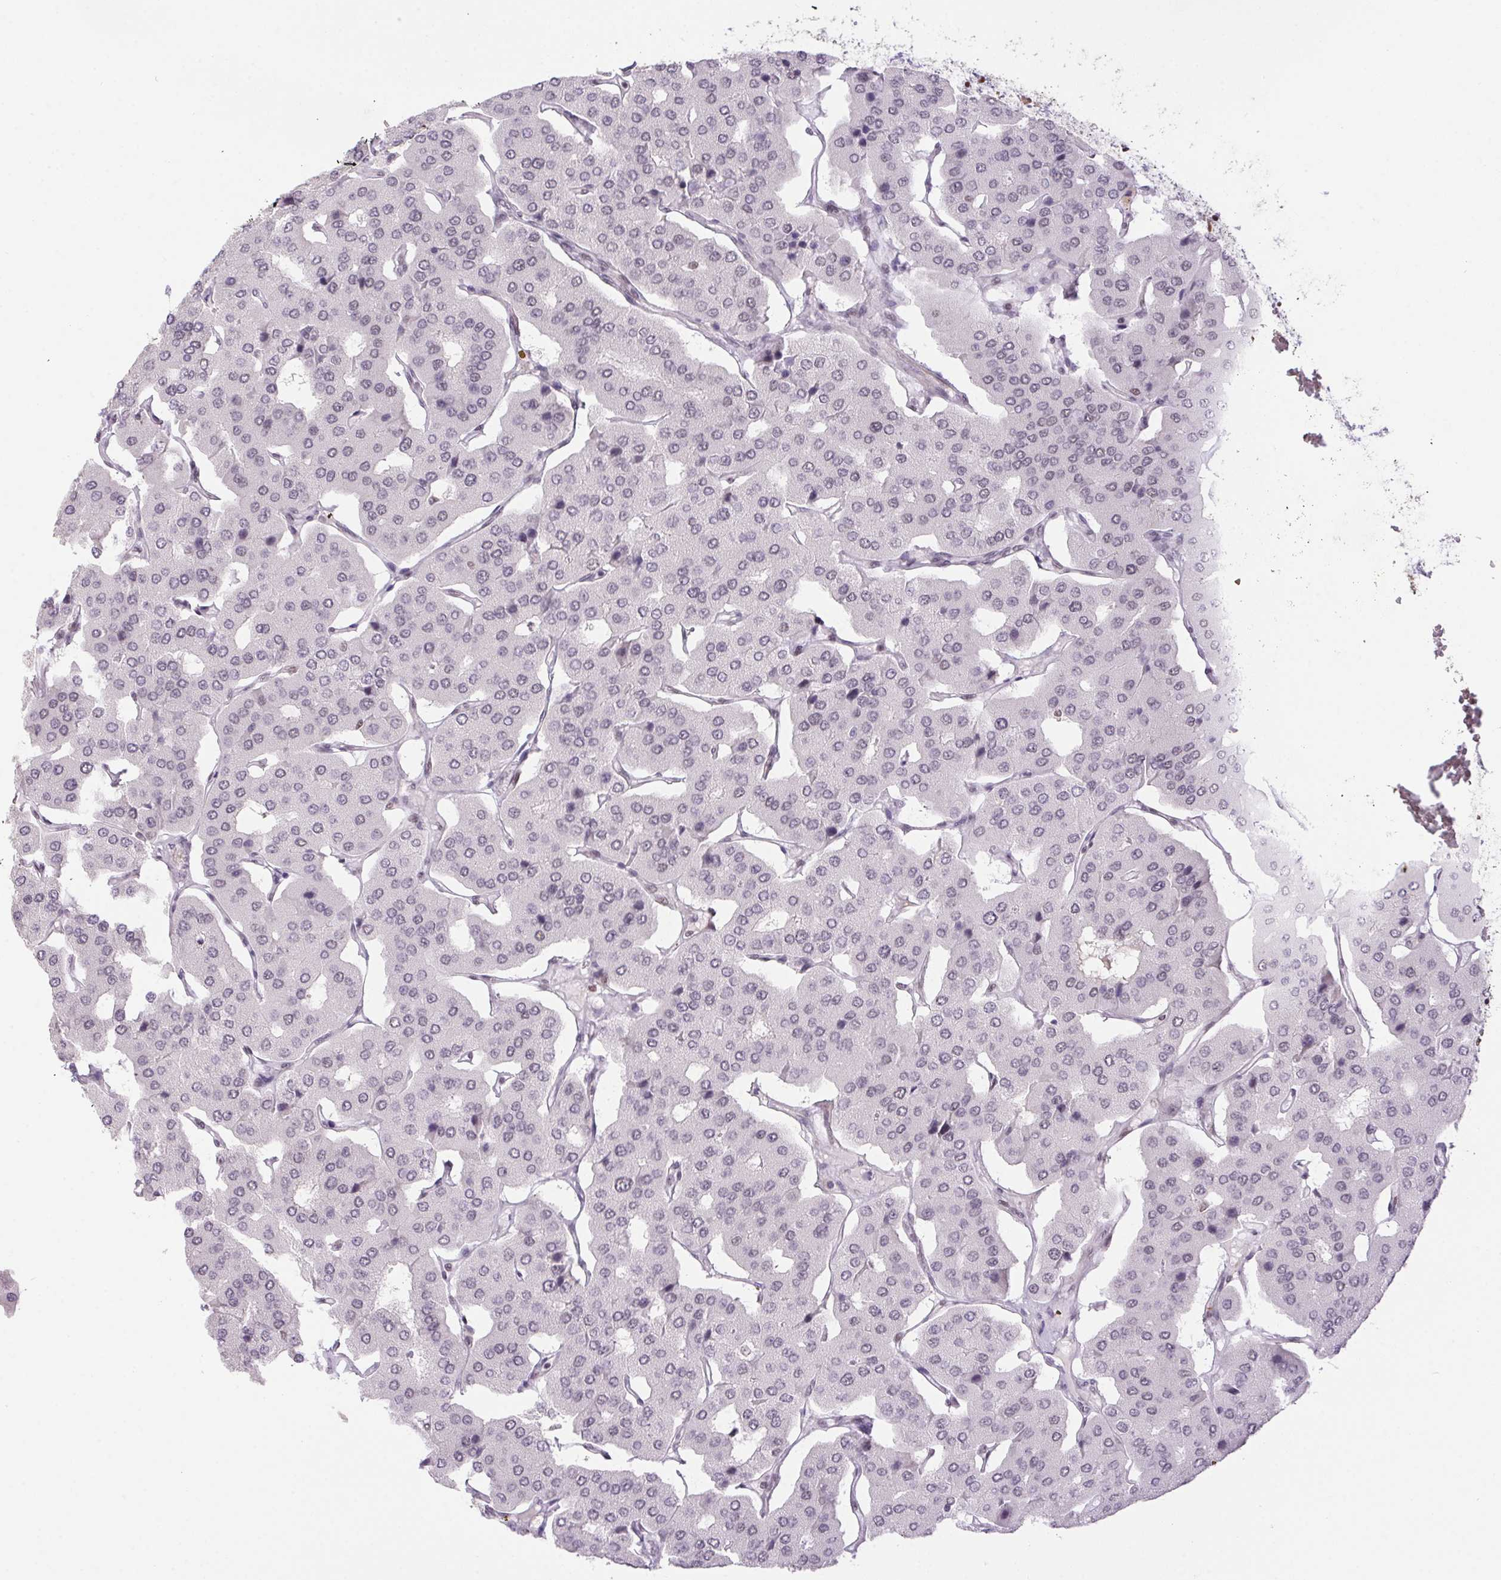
{"staining": {"intensity": "negative", "quantity": "none", "location": "none"}, "tissue": "parathyroid gland", "cell_type": "Glandular cells", "image_type": "normal", "snomed": [{"axis": "morphology", "description": "Normal tissue, NOS"}, {"axis": "morphology", "description": "Adenoma, NOS"}, {"axis": "topography", "description": "Parathyroid gland"}], "caption": "The histopathology image reveals no significant positivity in glandular cells of parathyroid gland.", "gene": "DDX17", "patient": {"sex": "female", "age": 86}}